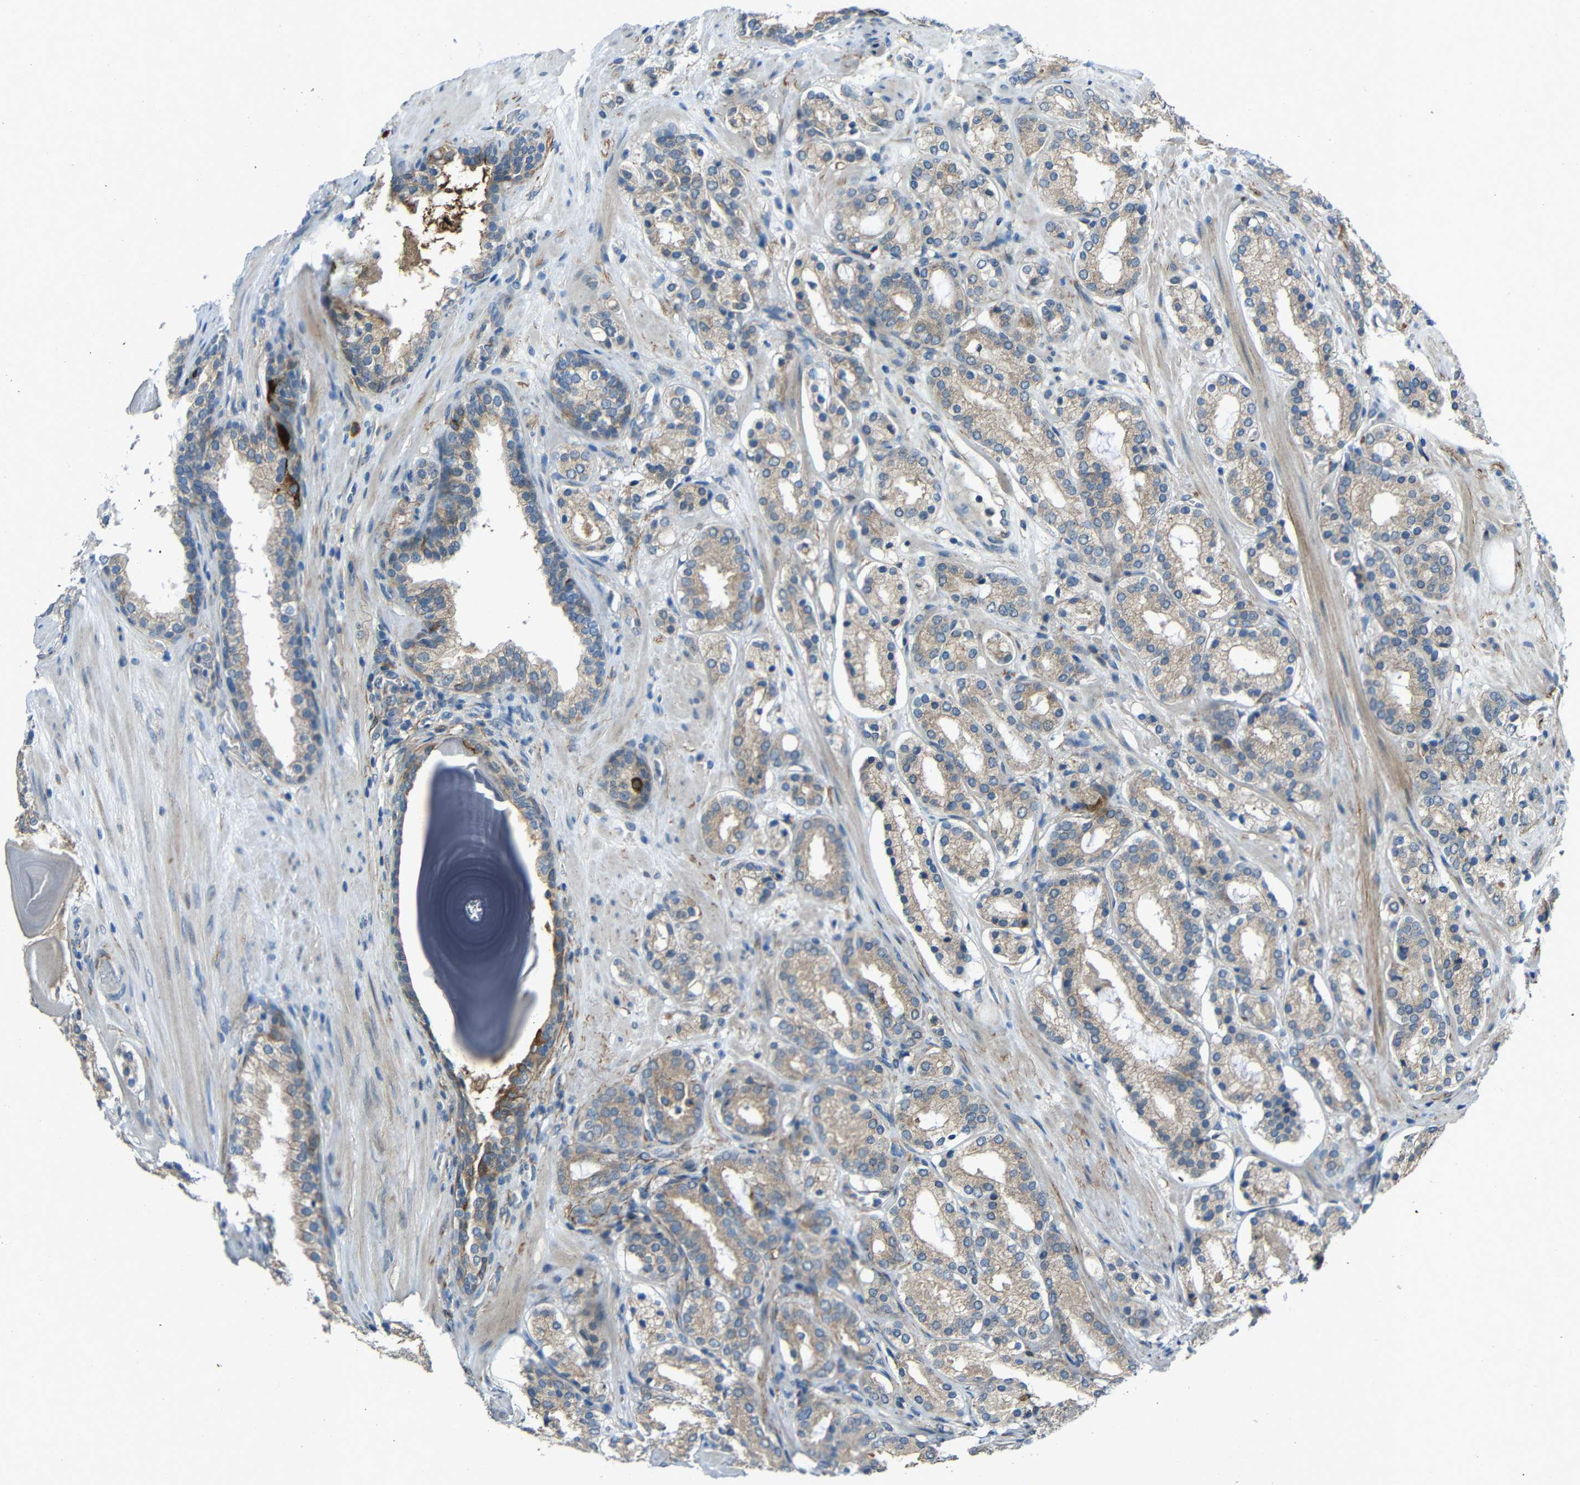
{"staining": {"intensity": "weak", "quantity": ">75%", "location": "cytoplasmic/membranous"}, "tissue": "prostate cancer", "cell_type": "Tumor cells", "image_type": "cancer", "snomed": [{"axis": "morphology", "description": "Adenocarcinoma, Low grade"}, {"axis": "topography", "description": "Prostate"}], "caption": "Prostate cancer stained with a protein marker shows weak staining in tumor cells.", "gene": "DCLK1", "patient": {"sex": "male", "age": 69}}